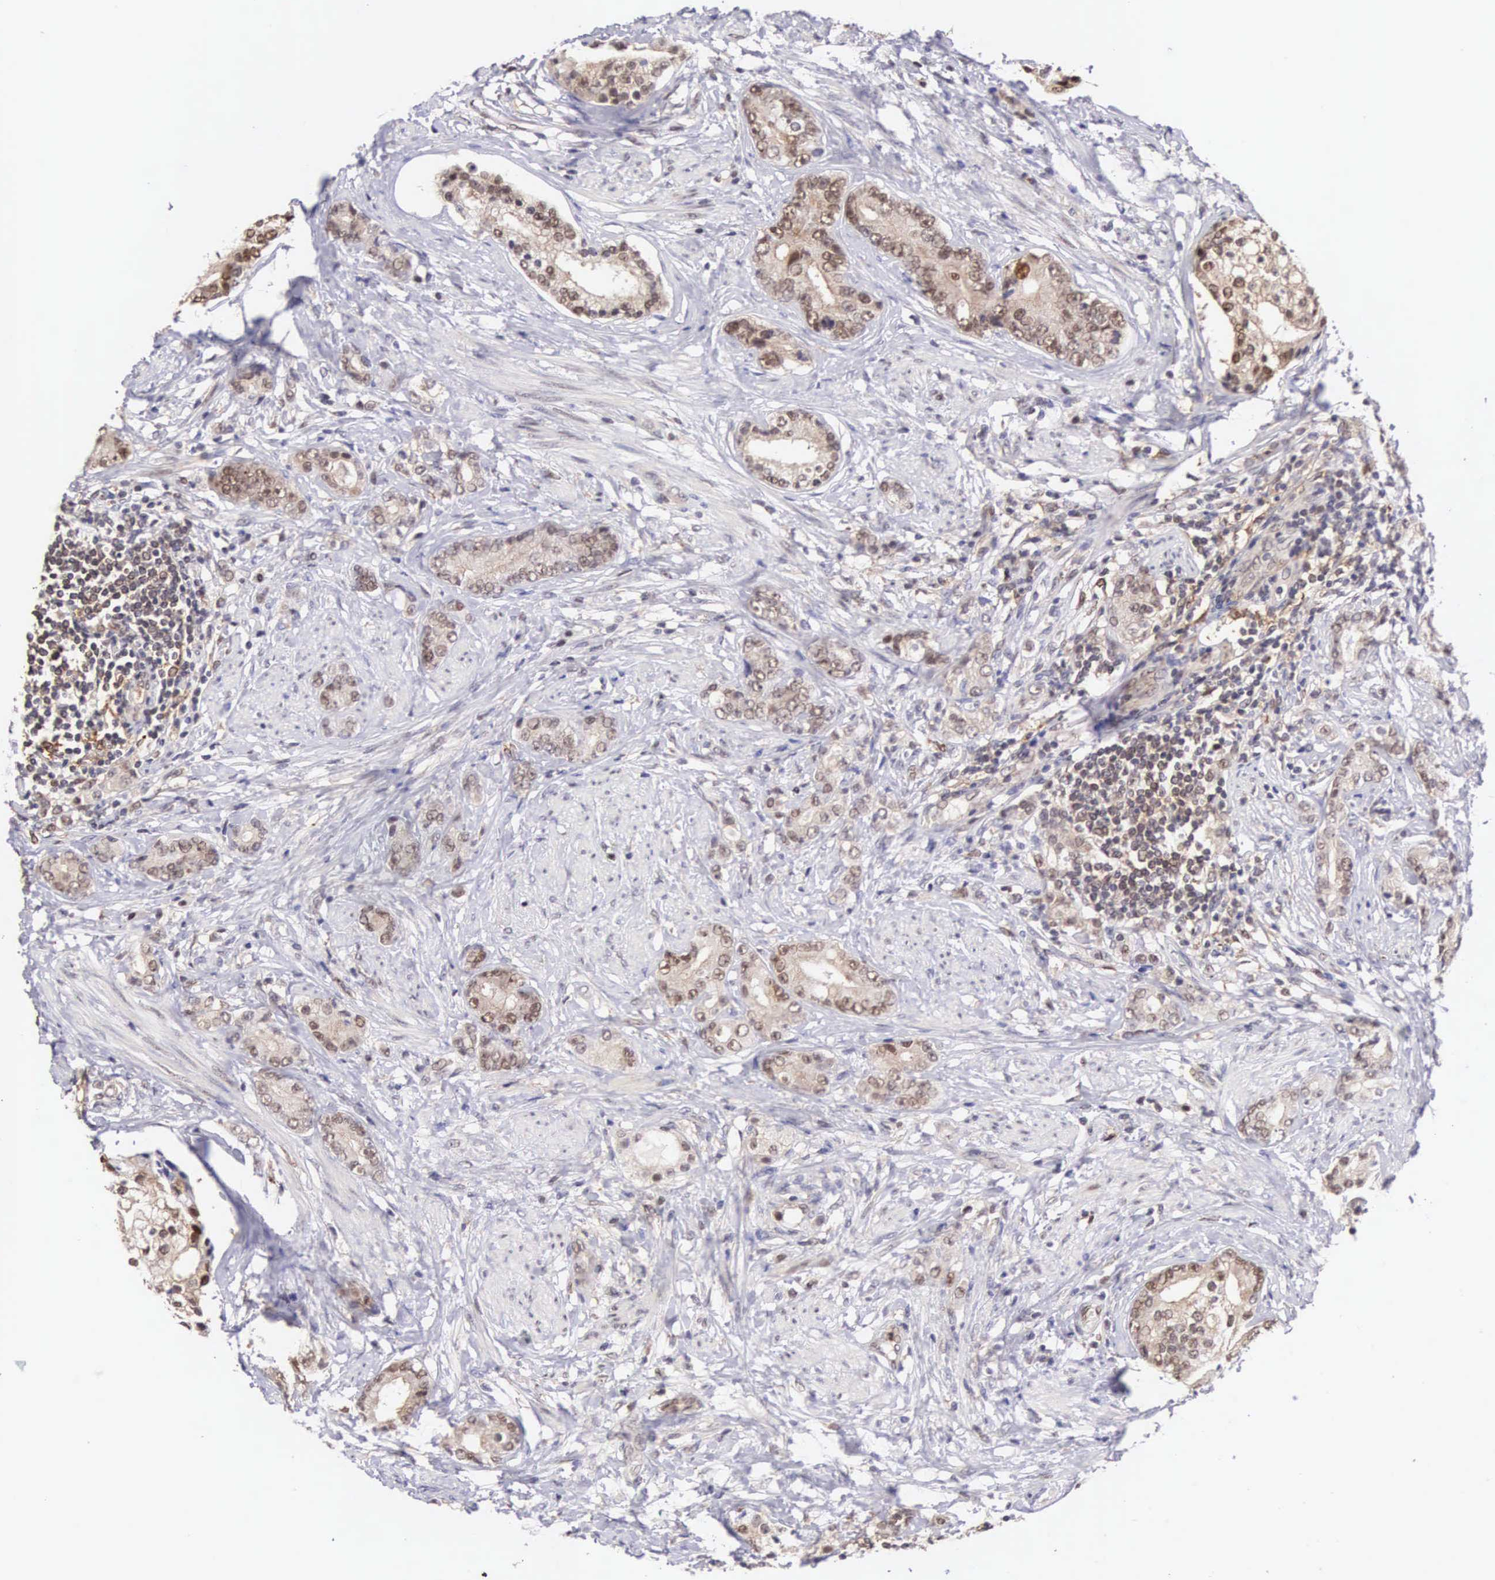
{"staining": {"intensity": "weak", "quantity": "25%-75%", "location": "cytoplasmic/membranous,nuclear"}, "tissue": "prostate cancer", "cell_type": "Tumor cells", "image_type": "cancer", "snomed": [{"axis": "morphology", "description": "Adenocarcinoma, Medium grade"}, {"axis": "topography", "description": "Prostate"}], "caption": "A brown stain highlights weak cytoplasmic/membranous and nuclear expression of a protein in adenocarcinoma (medium-grade) (prostate) tumor cells. (Stains: DAB in brown, nuclei in blue, Microscopy: brightfield microscopy at high magnification).", "gene": "GRK3", "patient": {"sex": "male", "age": 59}}